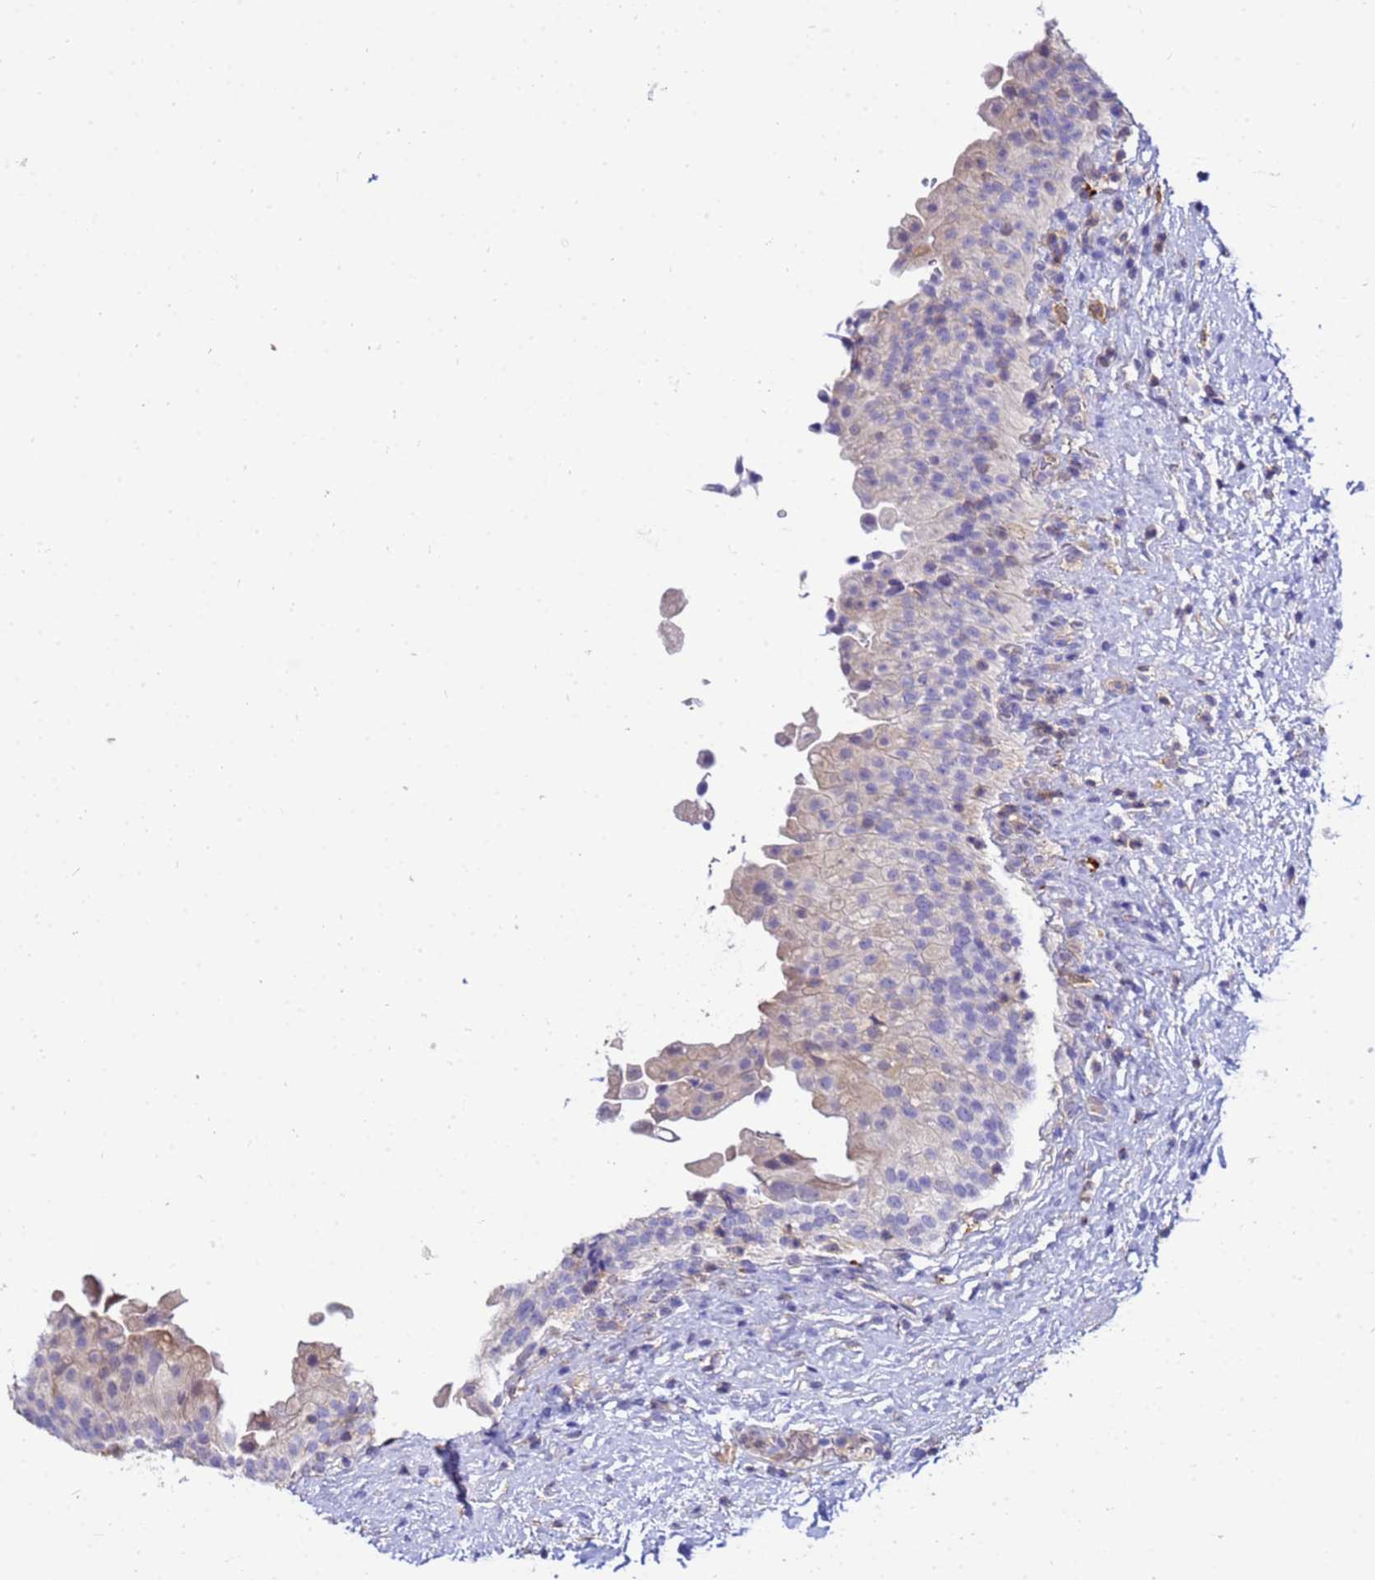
{"staining": {"intensity": "negative", "quantity": "none", "location": "none"}, "tissue": "urinary bladder", "cell_type": "Urothelial cells", "image_type": "normal", "snomed": [{"axis": "morphology", "description": "Normal tissue, NOS"}, {"axis": "topography", "description": "Urinary bladder"}], "caption": "The IHC photomicrograph has no significant staining in urothelial cells of urinary bladder.", "gene": "DBNDD2", "patient": {"sex": "female", "age": 27}}